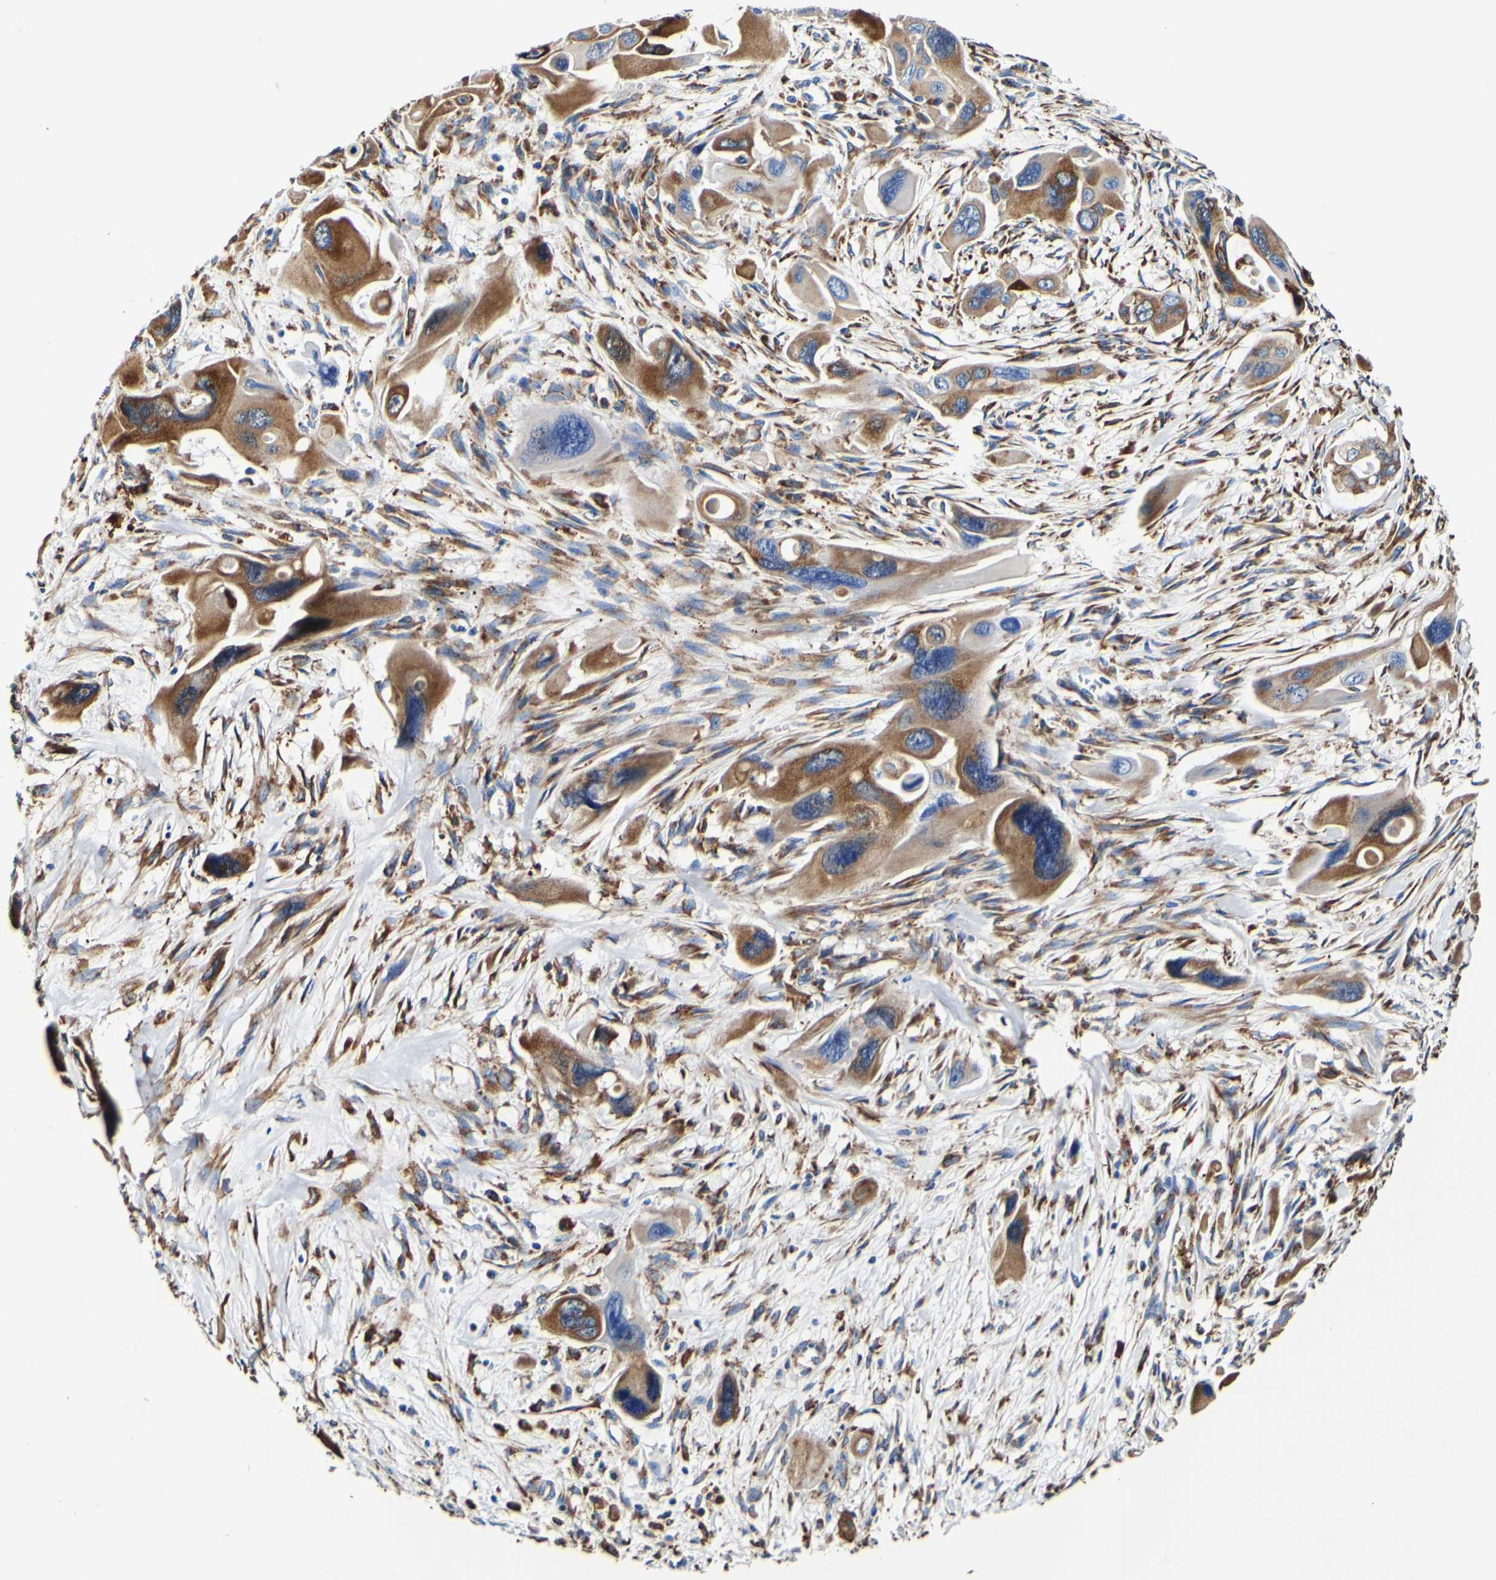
{"staining": {"intensity": "moderate", "quantity": "25%-75%", "location": "cytoplasmic/membranous"}, "tissue": "pancreatic cancer", "cell_type": "Tumor cells", "image_type": "cancer", "snomed": [{"axis": "morphology", "description": "Adenocarcinoma, NOS"}, {"axis": "topography", "description": "Pancreas"}], "caption": "Tumor cells reveal medium levels of moderate cytoplasmic/membranous positivity in approximately 25%-75% of cells in human pancreatic cancer (adenocarcinoma).", "gene": "P4HB", "patient": {"sex": "male", "age": 73}}